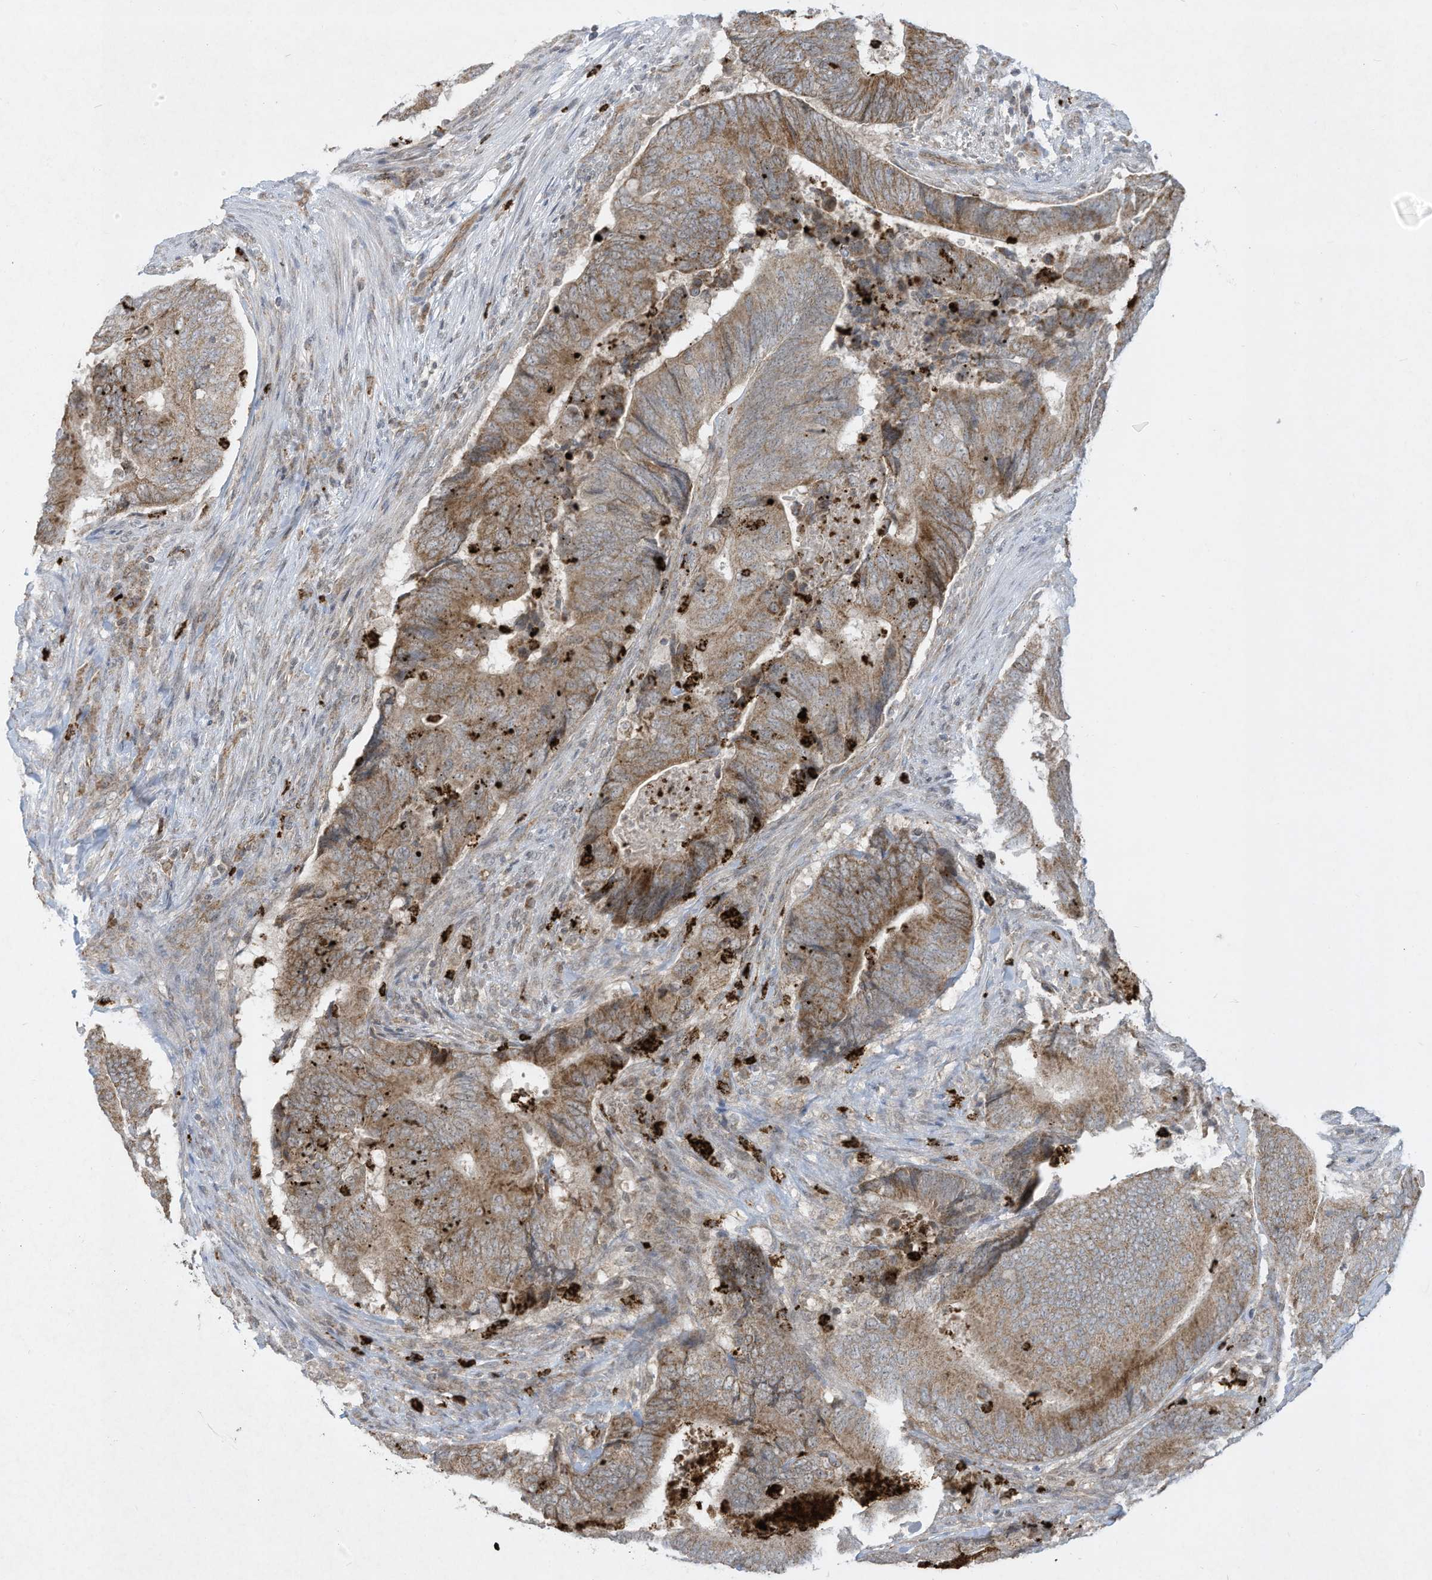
{"staining": {"intensity": "moderate", "quantity": ">75%", "location": "cytoplasmic/membranous"}, "tissue": "colorectal cancer", "cell_type": "Tumor cells", "image_type": "cancer", "snomed": [{"axis": "morphology", "description": "Normal tissue, NOS"}, {"axis": "morphology", "description": "Adenocarcinoma, NOS"}, {"axis": "topography", "description": "Colon"}], "caption": "A medium amount of moderate cytoplasmic/membranous positivity is identified in approximately >75% of tumor cells in adenocarcinoma (colorectal) tissue. Nuclei are stained in blue.", "gene": "CHRNA4", "patient": {"sex": "male", "age": 56}}